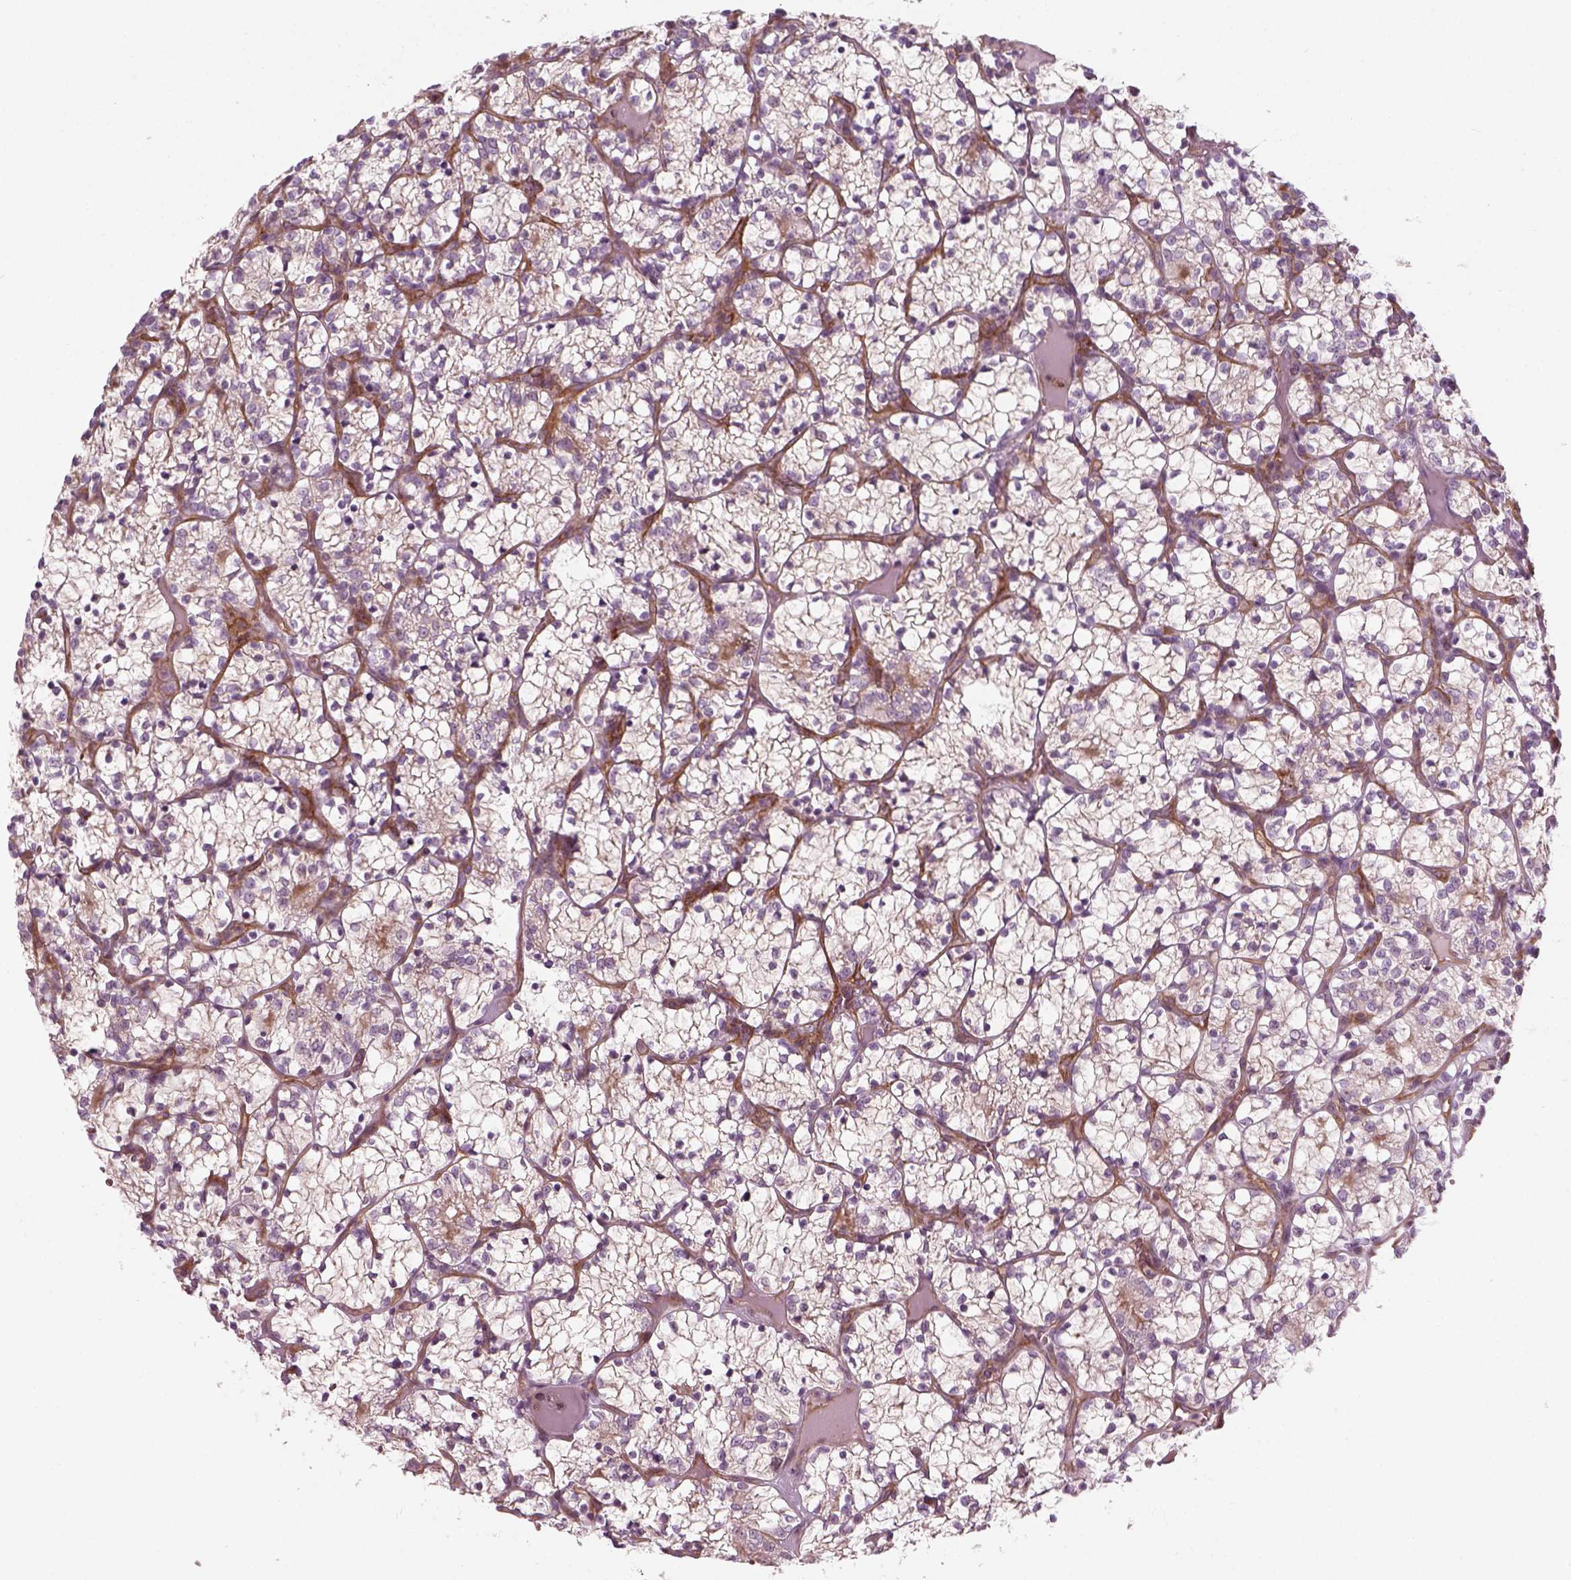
{"staining": {"intensity": "negative", "quantity": "none", "location": "none"}, "tissue": "renal cancer", "cell_type": "Tumor cells", "image_type": "cancer", "snomed": [{"axis": "morphology", "description": "Adenocarcinoma, NOS"}, {"axis": "topography", "description": "Kidney"}], "caption": "Immunohistochemistry (IHC) histopathology image of neoplastic tissue: adenocarcinoma (renal) stained with DAB displays no significant protein staining in tumor cells.", "gene": "DNASE1L1", "patient": {"sex": "female", "age": 69}}